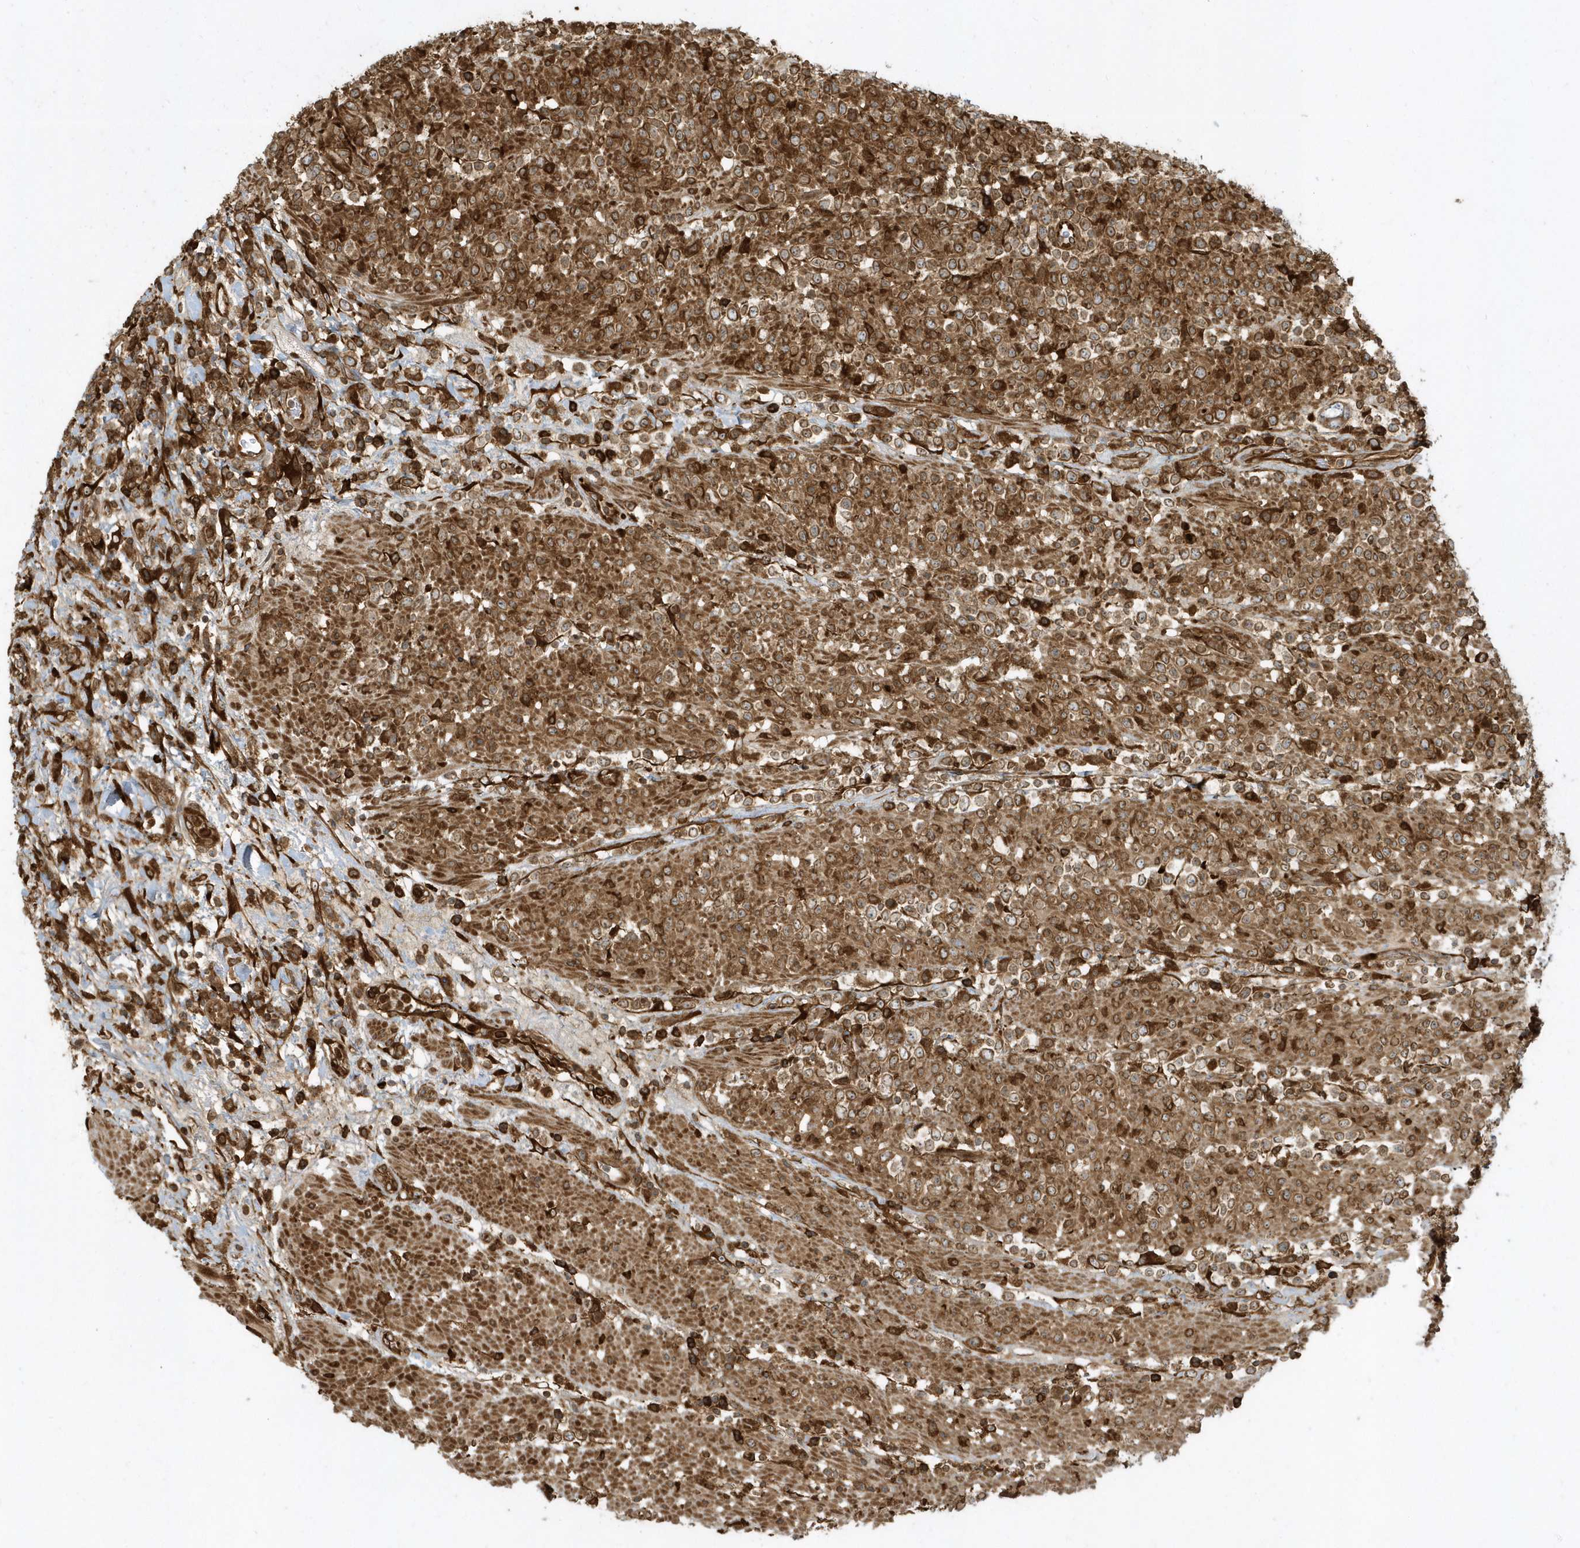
{"staining": {"intensity": "moderate", "quantity": ">75%", "location": "cytoplasmic/membranous"}, "tissue": "lymphoma", "cell_type": "Tumor cells", "image_type": "cancer", "snomed": [{"axis": "morphology", "description": "Malignant lymphoma, non-Hodgkin's type, High grade"}, {"axis": "topography", "description": "Colon"}], "caption": "Protein staining of lymphoma tissue demonstrates moderate cytoplasmic/membranous positivity in approximately >75% of tumor cells.", "gene": "CLCN6", "patient": {"sex": "female", "age": 53}}